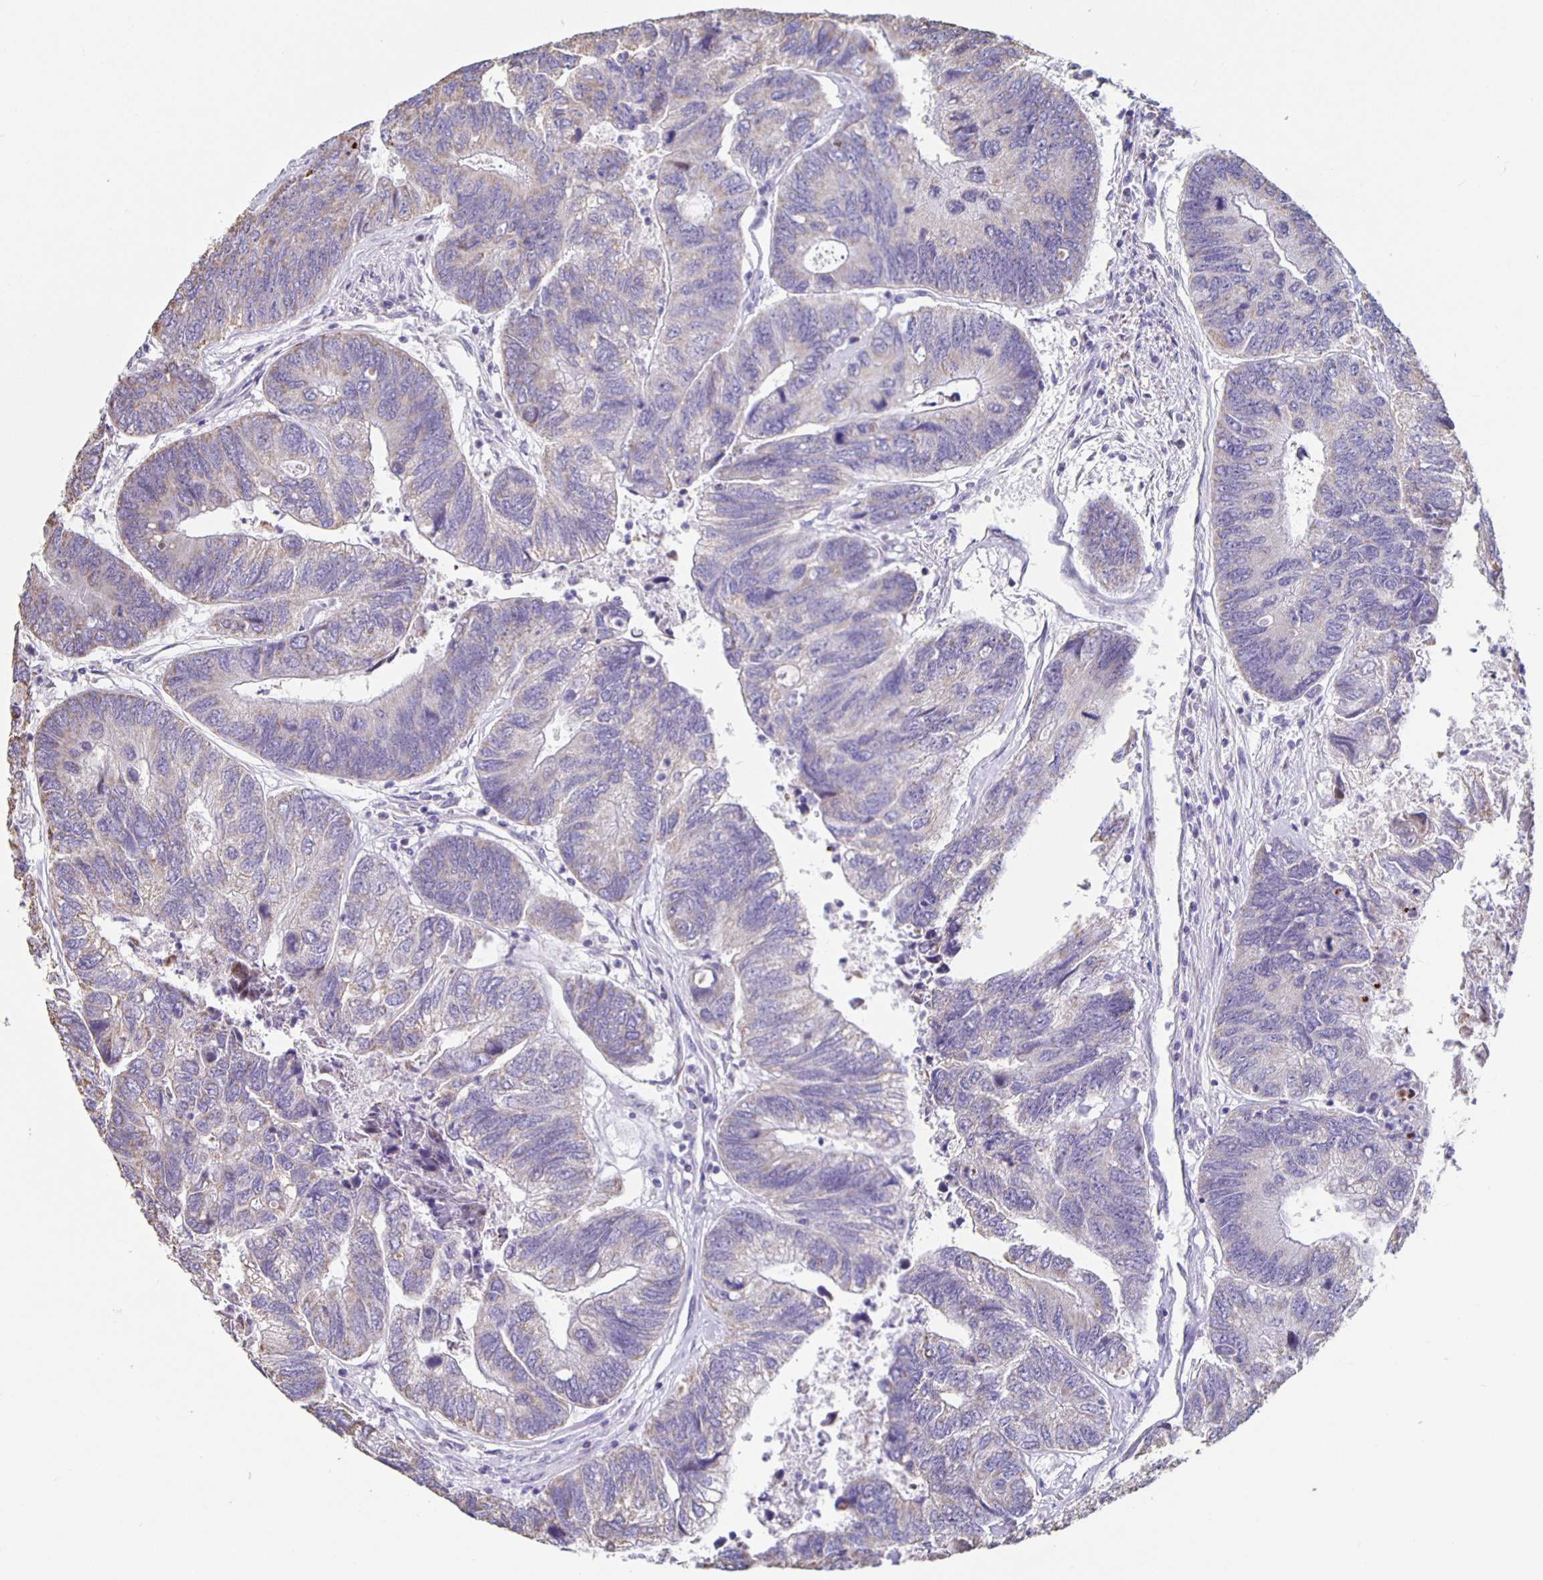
{"staining": {"intensity": "weak", "quantity": "<25%", "location": "cytoplasmic/membranous"}, "tissue": "colorectal cancer", "cell_type": "Tumor cells", "image_type": "cancer", "snomed": [{"axis": "morphology", "description": "Adenocarcinoma, NOS"}, {"axis": "topography", "description": "Colon"}], "caption": "High power microscopy image of an immunohistochemistry image of colorectal cancer, revealing no significant positivity in tumor cells.", "gene": "TPPP", "patient": {"sex": "female", "age": 67}}